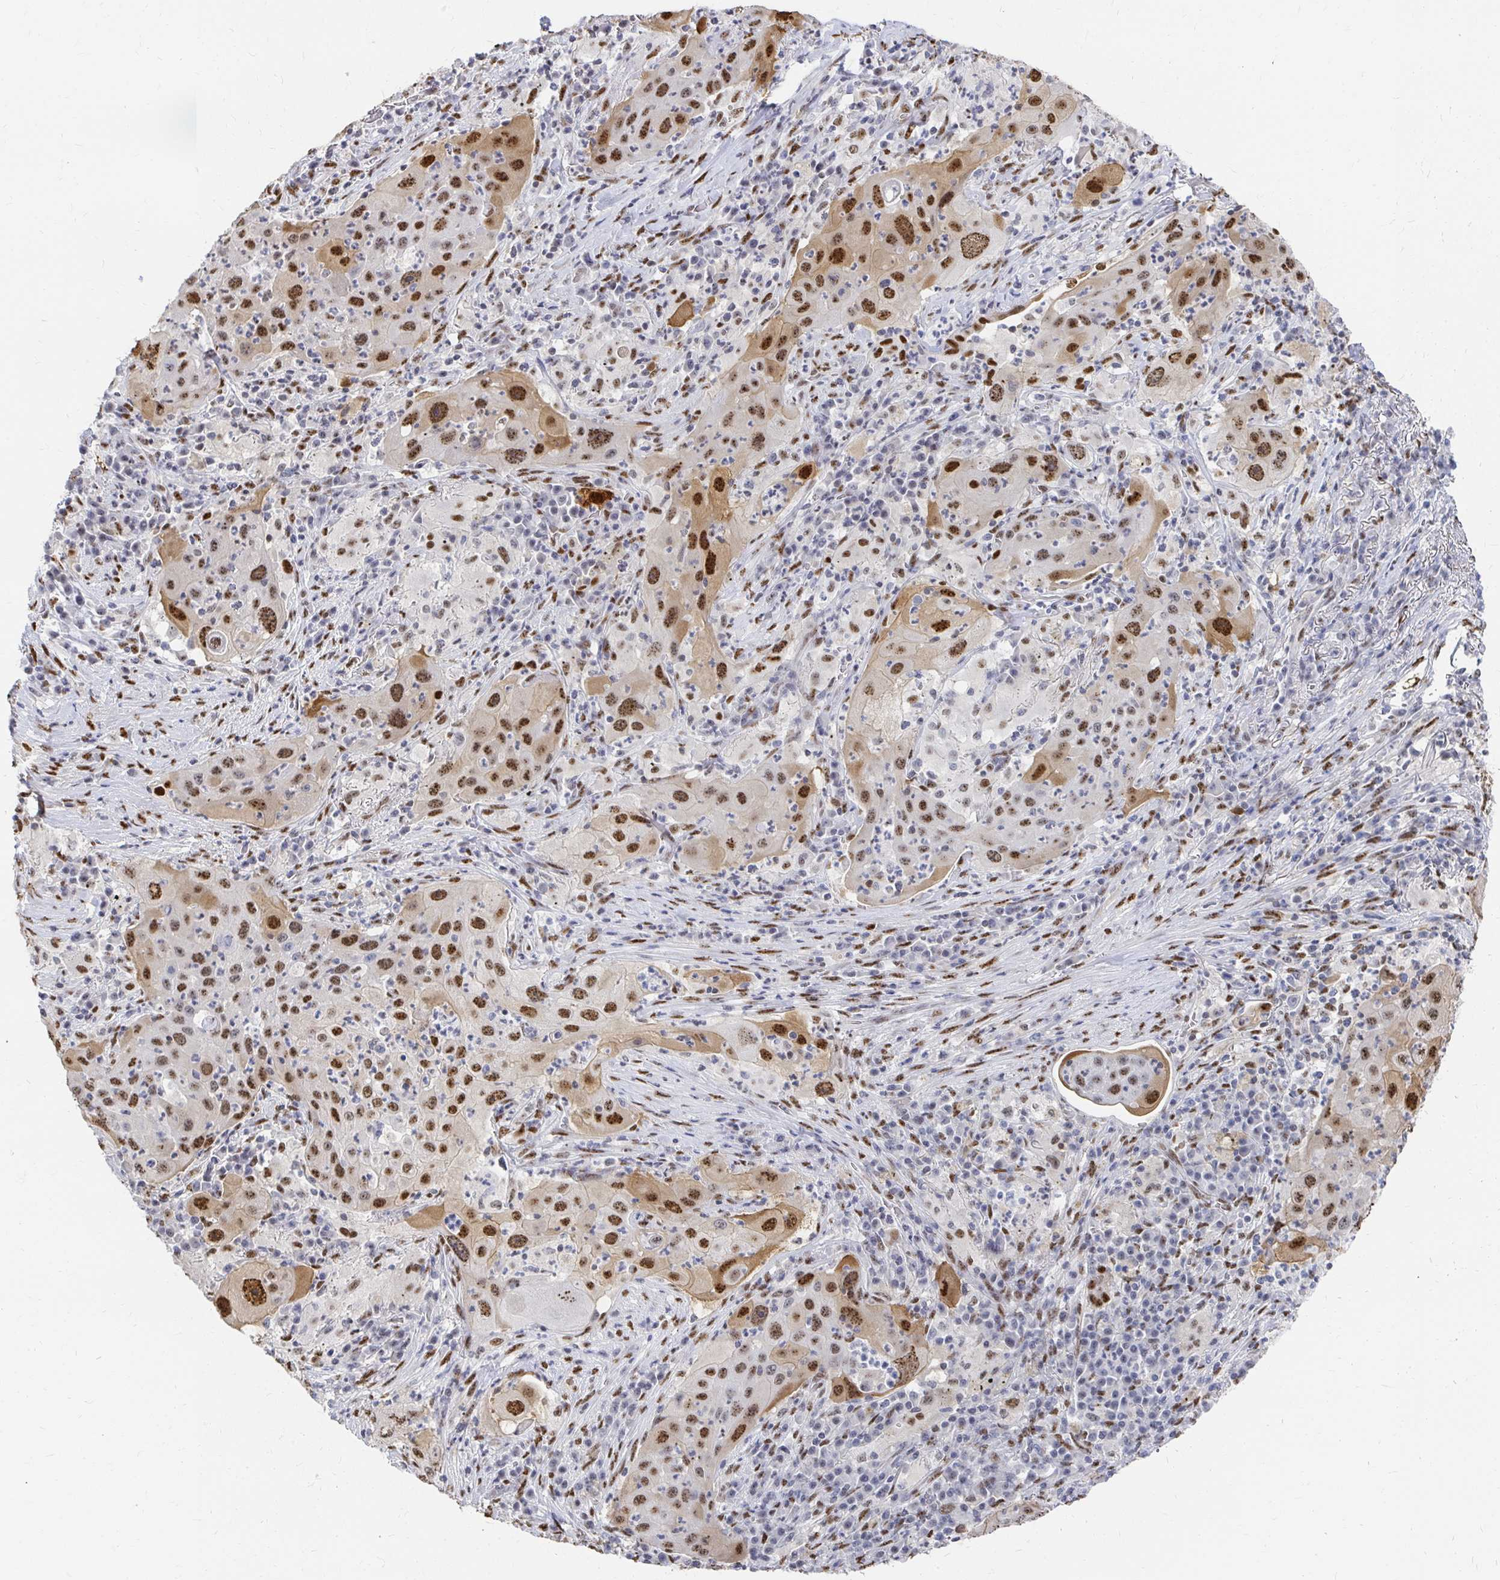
{"staining": {"intensity": "moderate", "quantity": ">75%", "location": "nuclear"}, "tissue": "lung cancer", "cell_type": "Tumor cells", "image_type": "cancer", "snomed": [{"axis": "morphology", "description": "Squamous cell carcinoma, NOS"}, {"axis": "topography", "description": "Lung"}], "caption": "This photomicrograph shows IHC staining of human squamous cell carcinoma (lung), with medium moderate nuclear positivity in approximately >75% of tumor cells.", "gene": "CLIC3", "patient": {"sex": "female", "age": 59}}